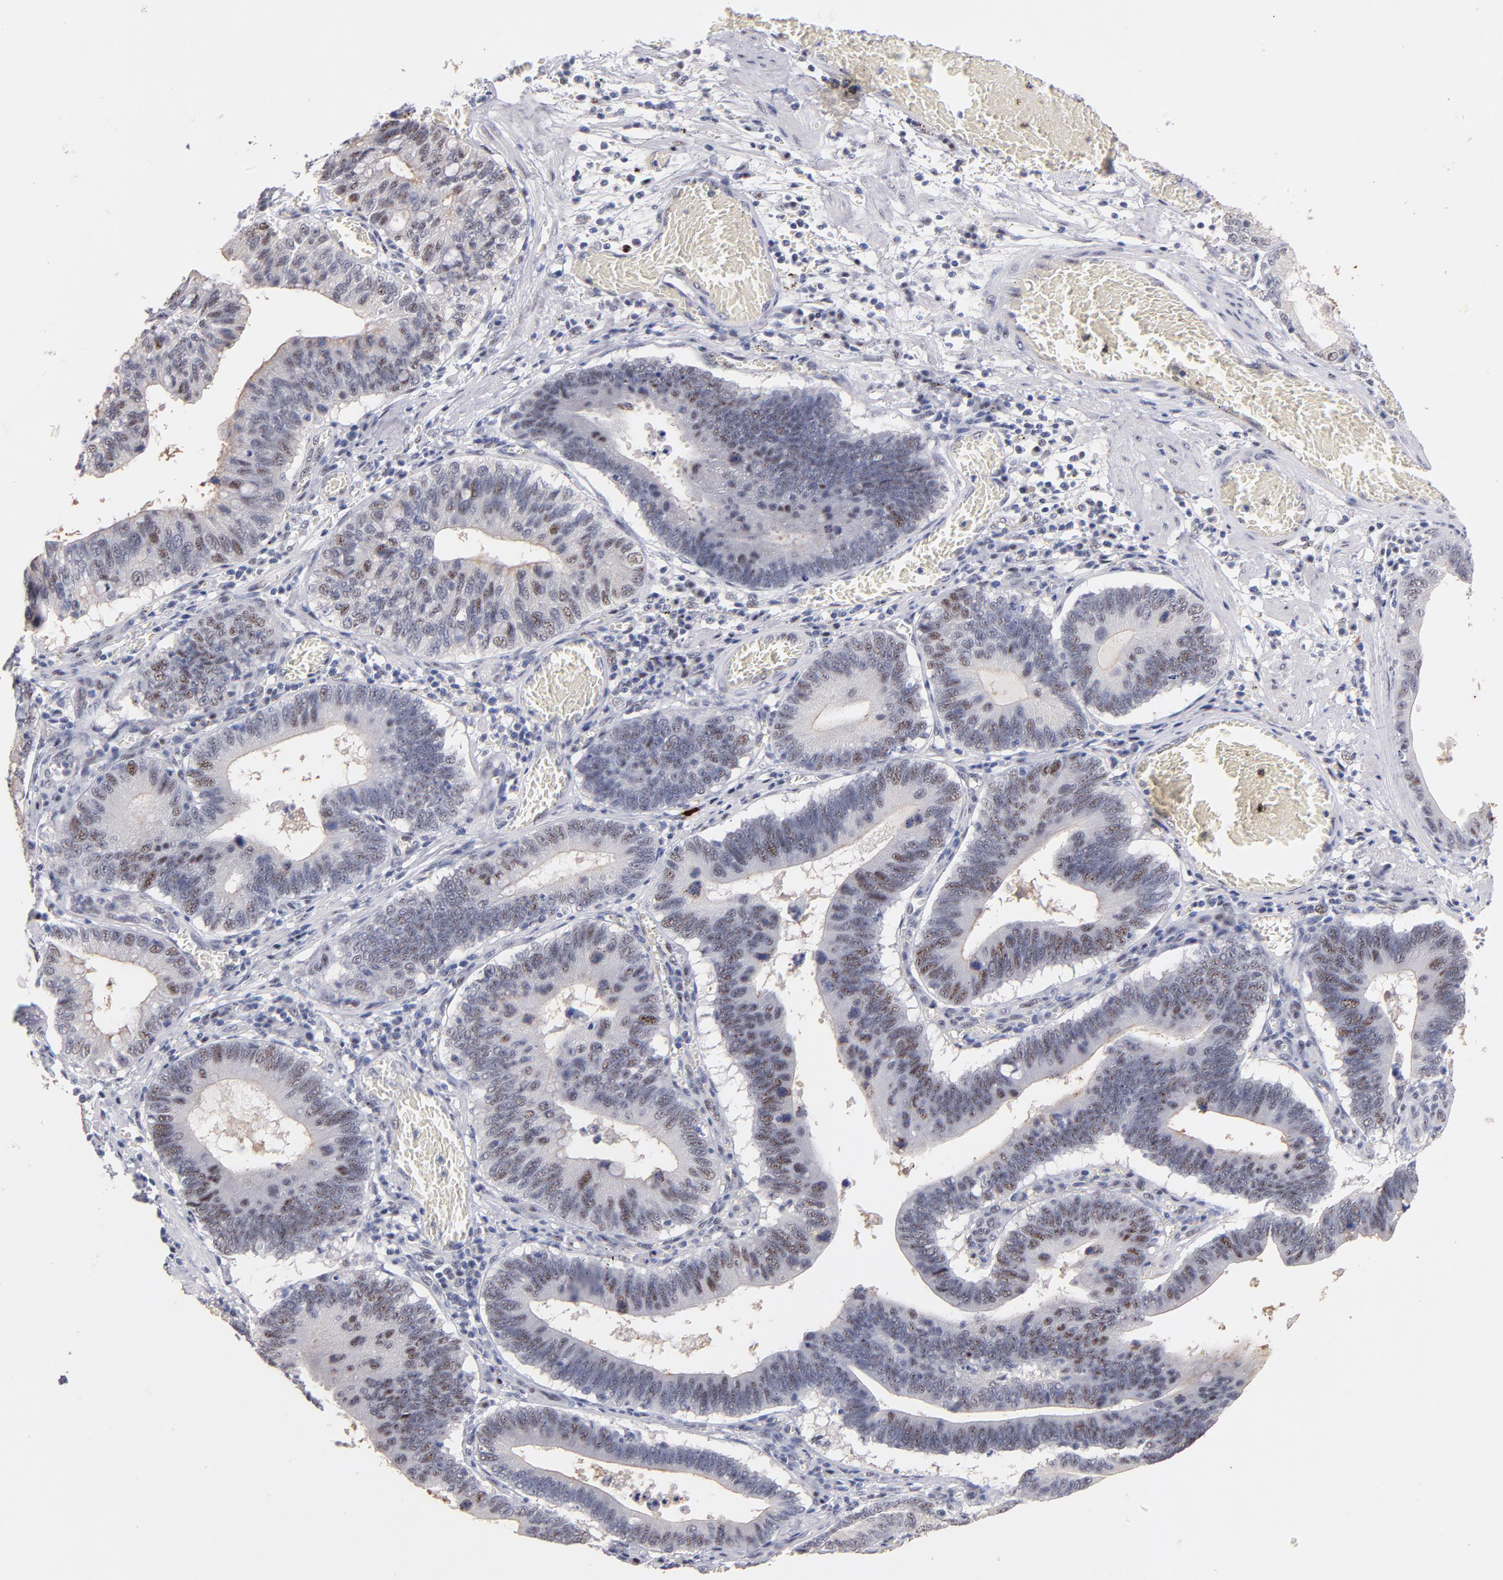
{"staining": {"intensity": "moderate", "quantity": "25%-75%", "location": "nuclear"}, "tissue": "stomach cancer", "cell_type": "Tumor cells", "image_type": "cancer", "snomed": [{"axis": "morphology", "description": "Adenocarcinoma, NOS"}, {"axis": "topography", "description": "Stomach"}, {"axis": "topography", "description": "Gastric cardia"}], "caption": "Stomach cancer (adenocarcinoma) stained with a brown dye displays moderate nuclear positive expression in approximately 25%-75% of tumor cells.", "gene": "RAF1", "patient": {"sex": "male", "age": 59}}